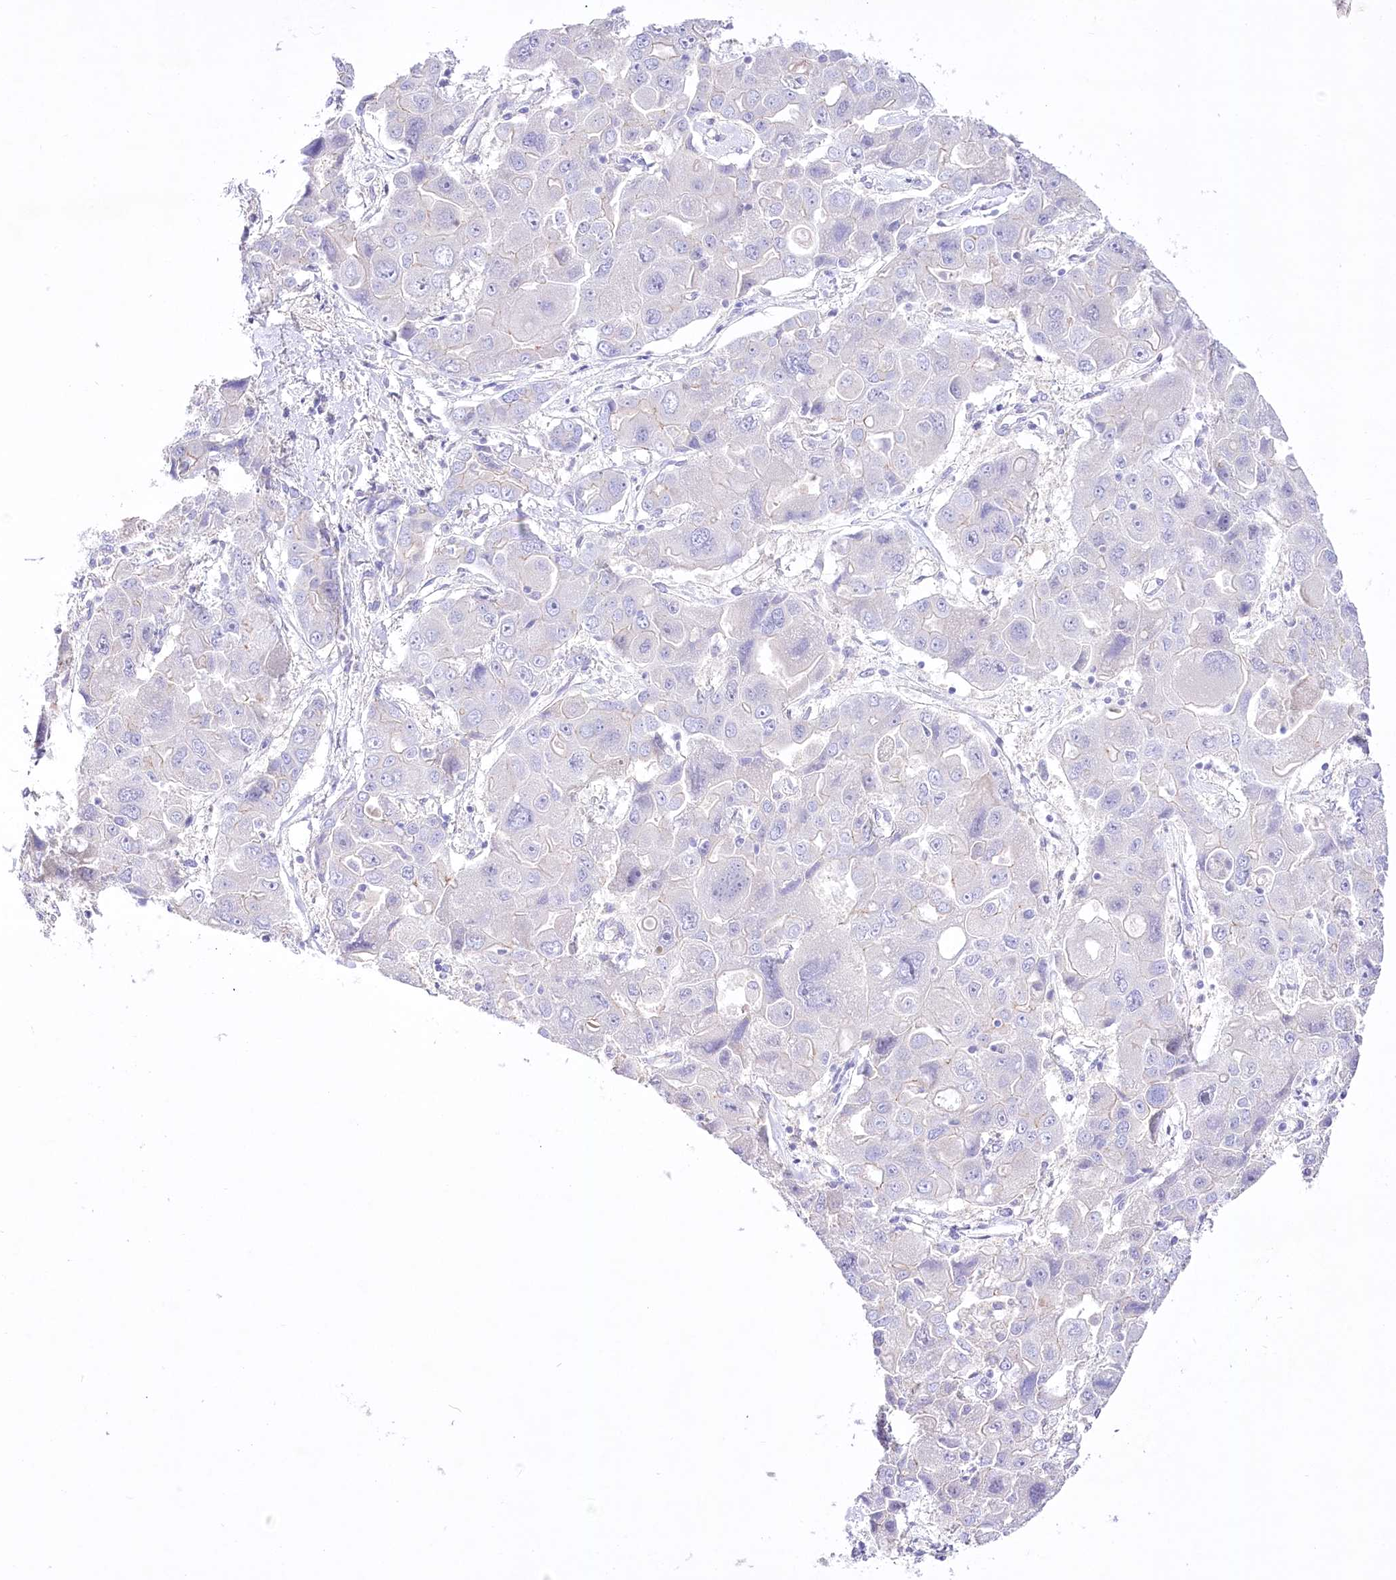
{"staining": {"intensity": "negative", "quantity": "none", "location": "none"}, "tissue": "liver cancer", "cell_type": "Tumor cells", "image_type": "cancer", "snomed": [{"axis": "morphology", "description": "Cholangiocarcinoma"}, {"axis": "topography", "description": "Liver"}], "caption": "DAB (3,3'-diaminobenzidine) immunohistochemical staining of cholangiocarcinoma (liver) demonstrates no significant positivity in tumor cells. Nuclei are stained in blue.", "gene": "LRRC34", "patient": {"sex": "male", "age": 67}}